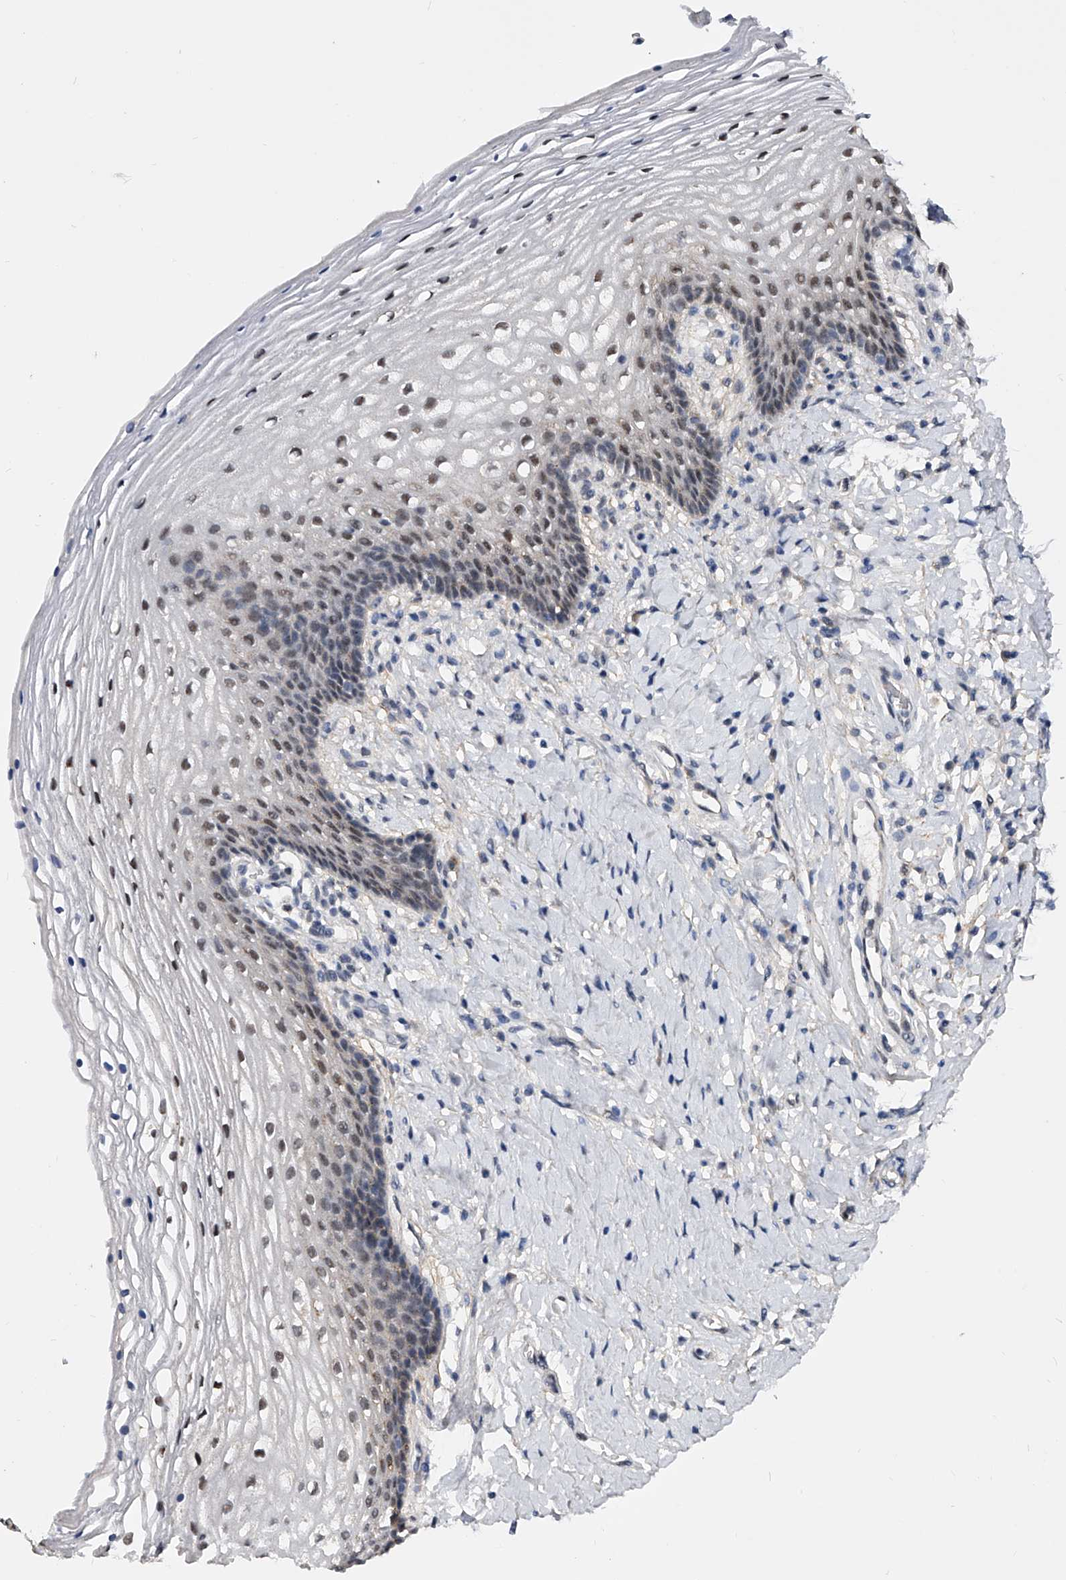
{"staining": {"intensity": "weak", "quantity": "25%-75%", "location": "nuclear"}, "tissue": "vagina", "cell_type": "Squamous epithelial cells", "image_type": "normal", "snomed": [{"axis": "morphology", "description": "Normal tissue, NOS"}, {"axis": "topography", "description": "Vagina"}], "caption": "About 25%-75% of squamous epithelial cells in normal human vagina display weak nuclear protein positivity as visualized by brown immunohistochemical staining.", "gene": "ZNF529", "patient": {"sex": "female", "age": 60}}